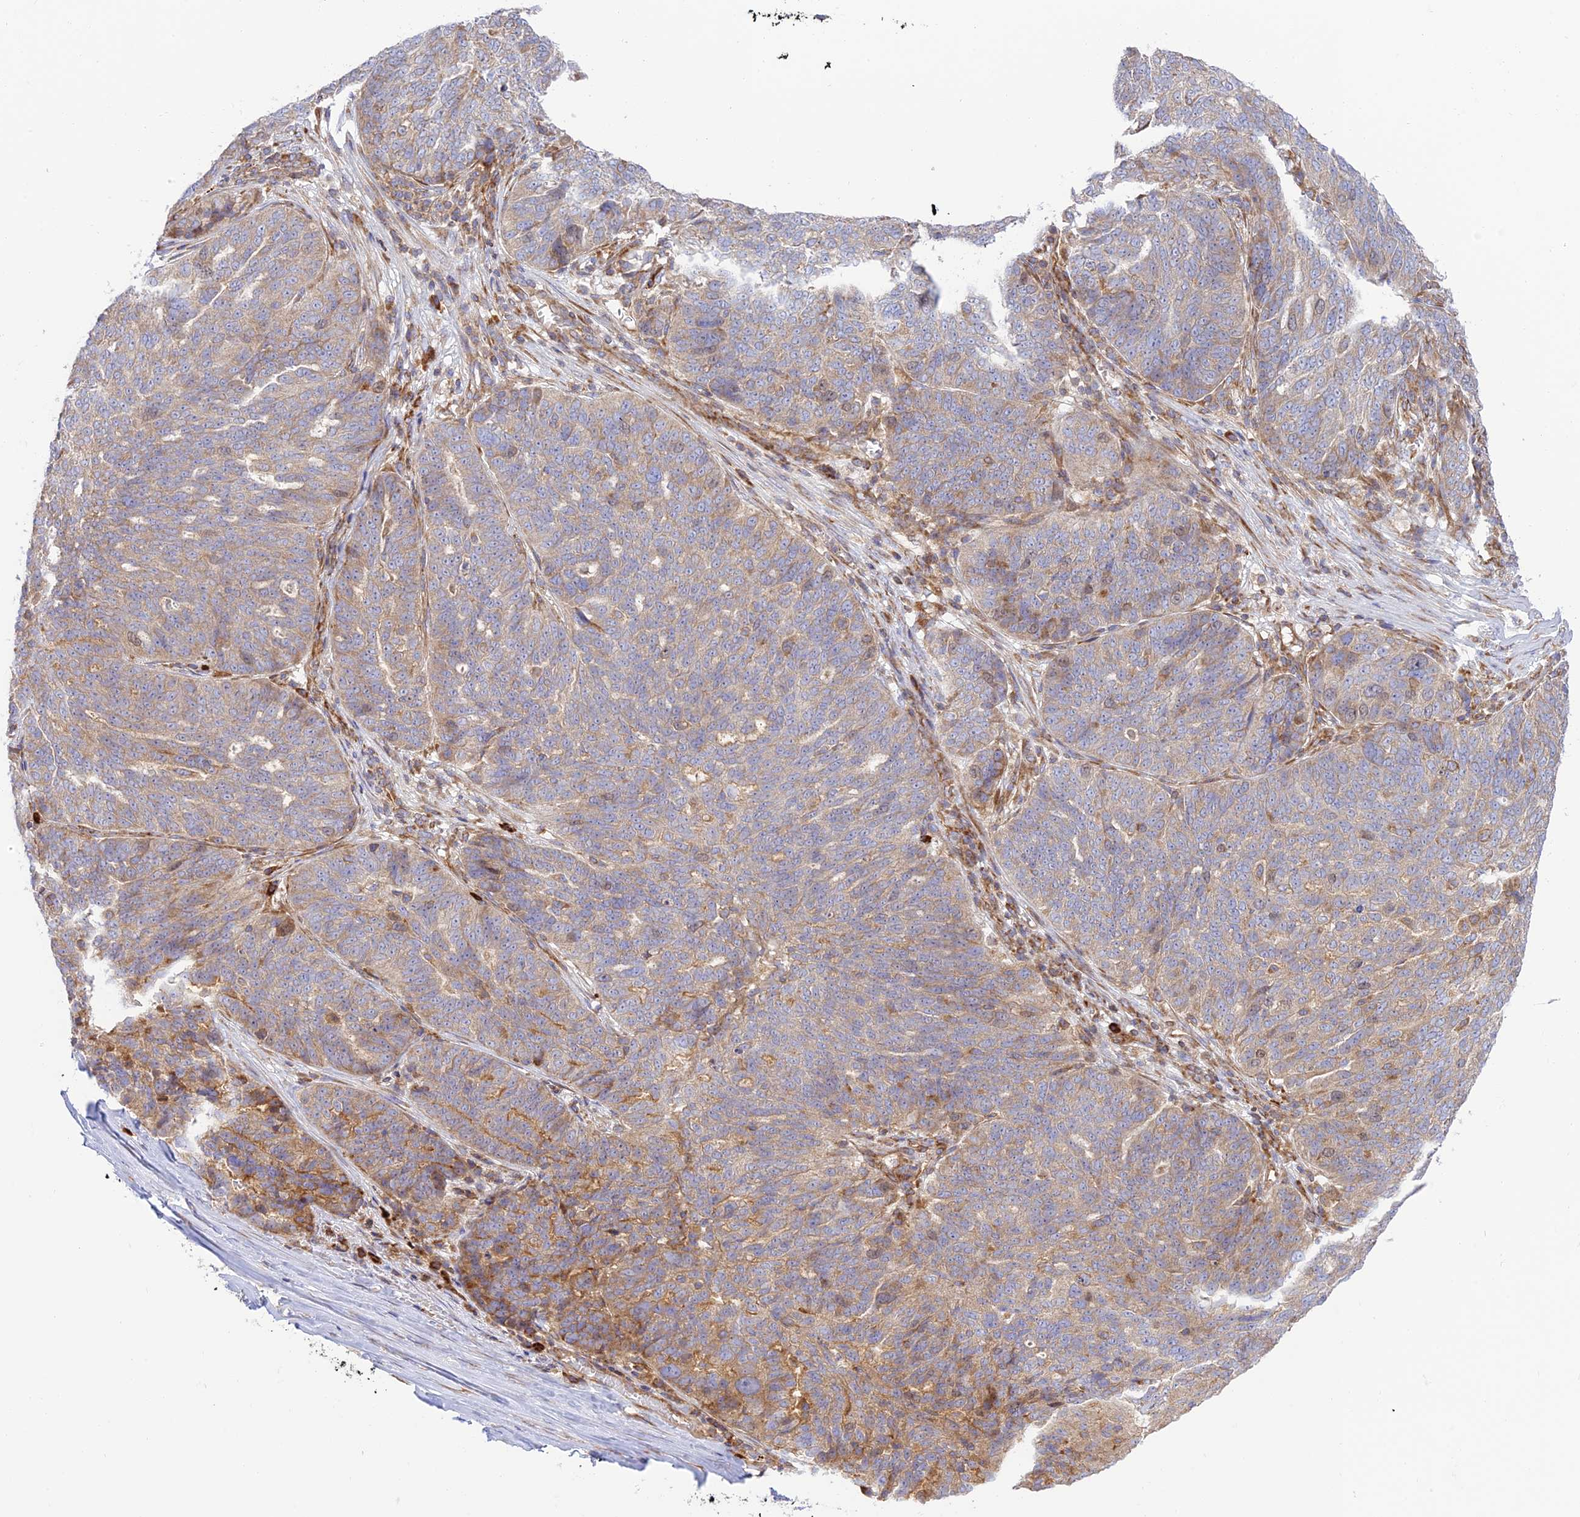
{"staining": {"intensity": "moderate", "quantity": "<25%", "location": "cytoplasmic/membranous,nuclear"}, "tissue": "ovarian cancer", "cell_type": "Tumor cells", "image_type": "cancer", "snomed": [{"axis": "morphology", "description": "Cystadenocarcinoma, serous, NOS"}, {"axis": "topography", "description": "Ovary"}], "caption": "This histopathology image demonstrates ovarian cancer (serous cystadenocarcinoma) stained with immunohistochemistry (IHC) to label a protein in brown. The cytoplasmic/membranous and nuclear of tumor cells show moderate positivity for the protein. Nuclei are counter-stained blue.", "gene": "PIMREG", "patient": {"sex": "female", "age": 59}}